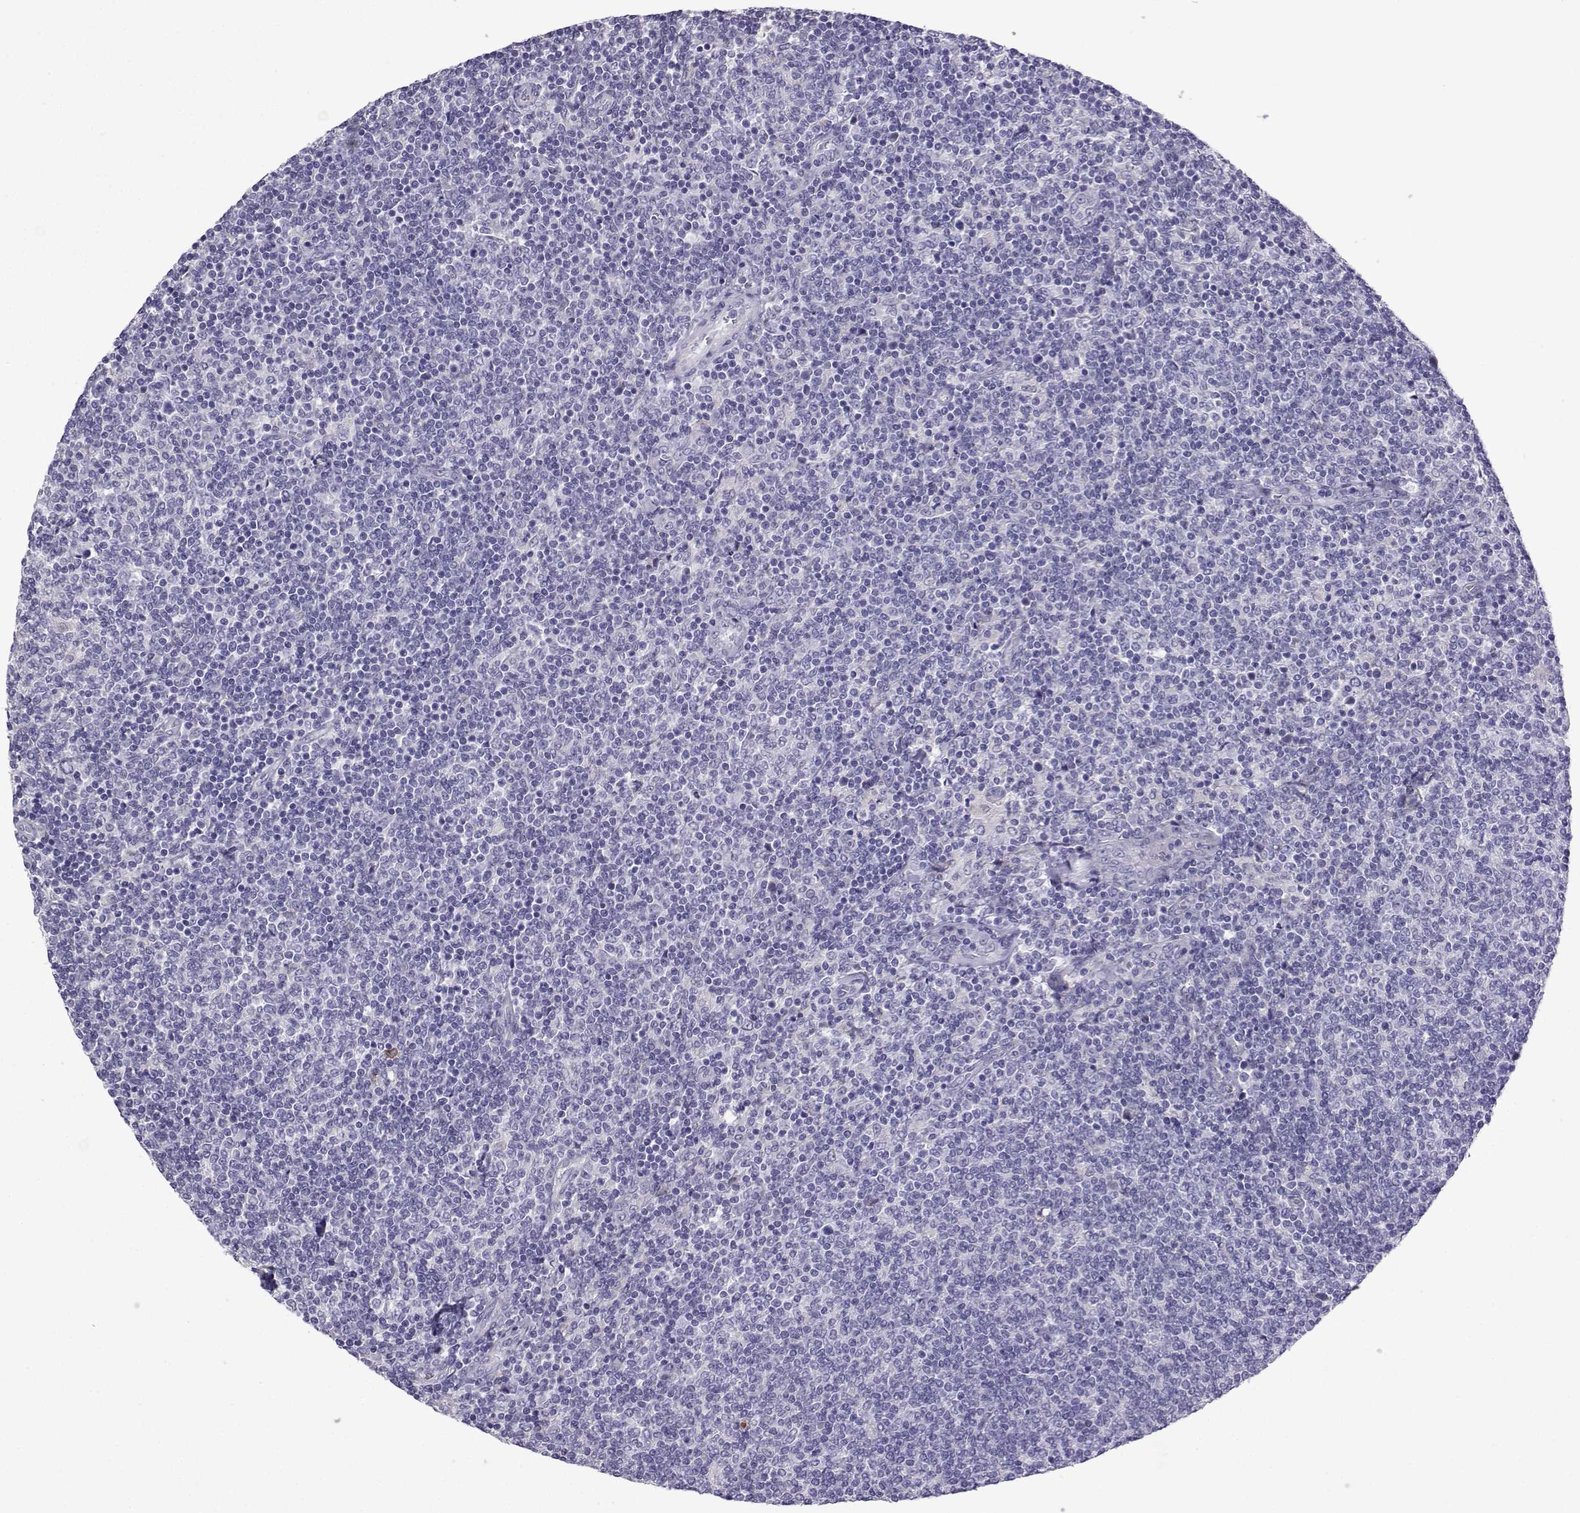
{"staining": {"intensity": "negative", "quantity": "none", "location": "none"}, "tissue": "lymphoma", "cell_type": "Tumor cells", "image_type": "cancer", "snomed": [{"axis": "morphology", "description": "Malignant lymphoma, non-Hodgkin's type, Low grade"}, {"axis": "topography", "description": "Lymph node"}], "caption": "There is no significant positivity in tumor cells of lymphoma. (DAB (3,3'-diaminobenzidine) immunohistochemistry, high magnification).", "gene": "CFAP70", "patient": {"sex": "male", "age": 52}}